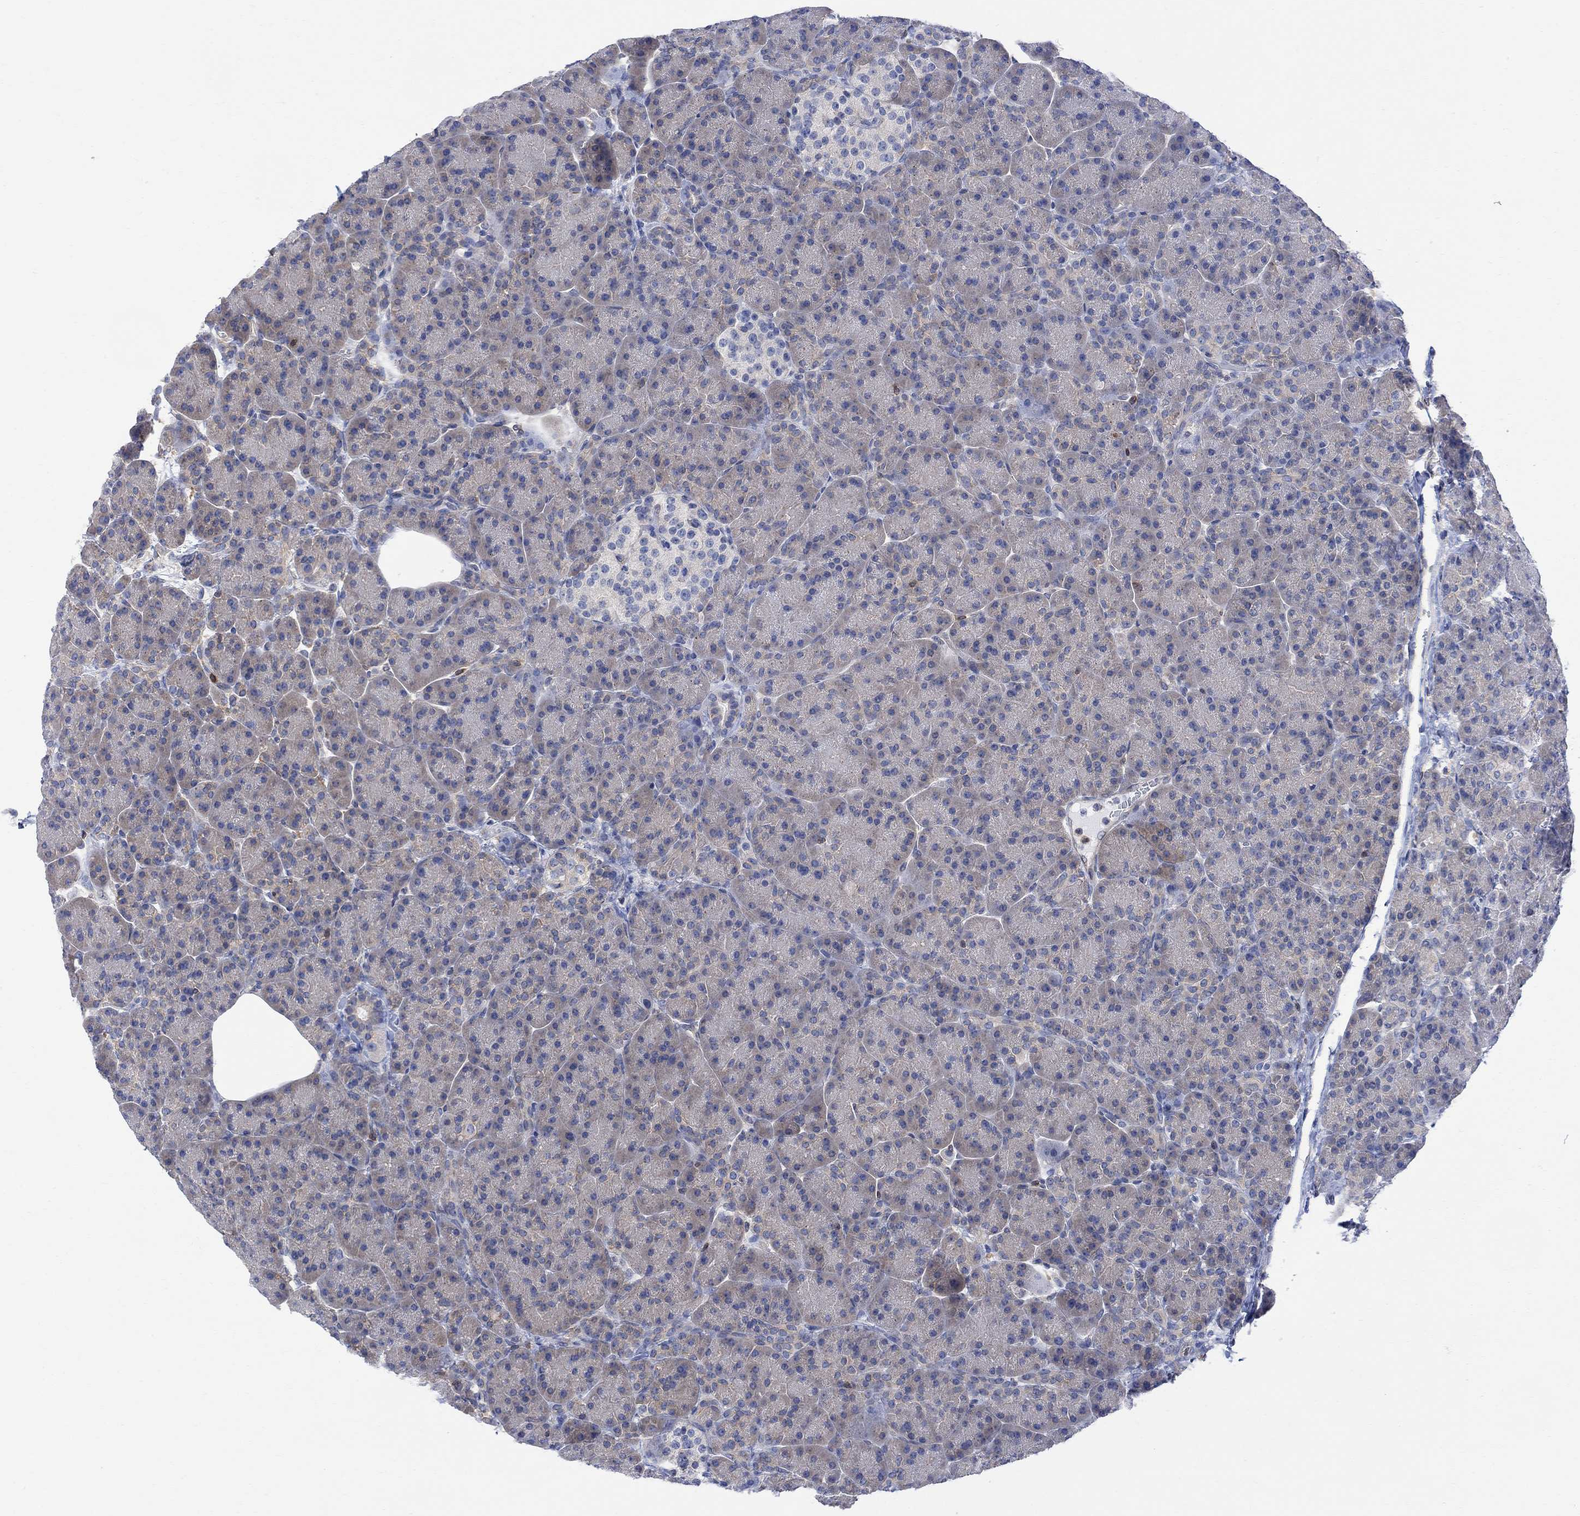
{"staining": {"intensity": "negative", "quantity": "none", "location": "none"}, "tissue": "pancreas", "cell_type": "Exocrine glandular cells", "image_type": "normal", "snomed": [{"axis": "morphology", "description": "Normal tissue, NOS"}, {"axis": "topography", "description": "Pancreas"}], "caption": "Protein analysis of benign pancreas reveals no significant staining in exocrine glandular cells. (DAB (3,3'-diaminobenzidine) IHC, high magnification).", "gene": "GBP5", "patient": {"sex": "female", "age": 63}}